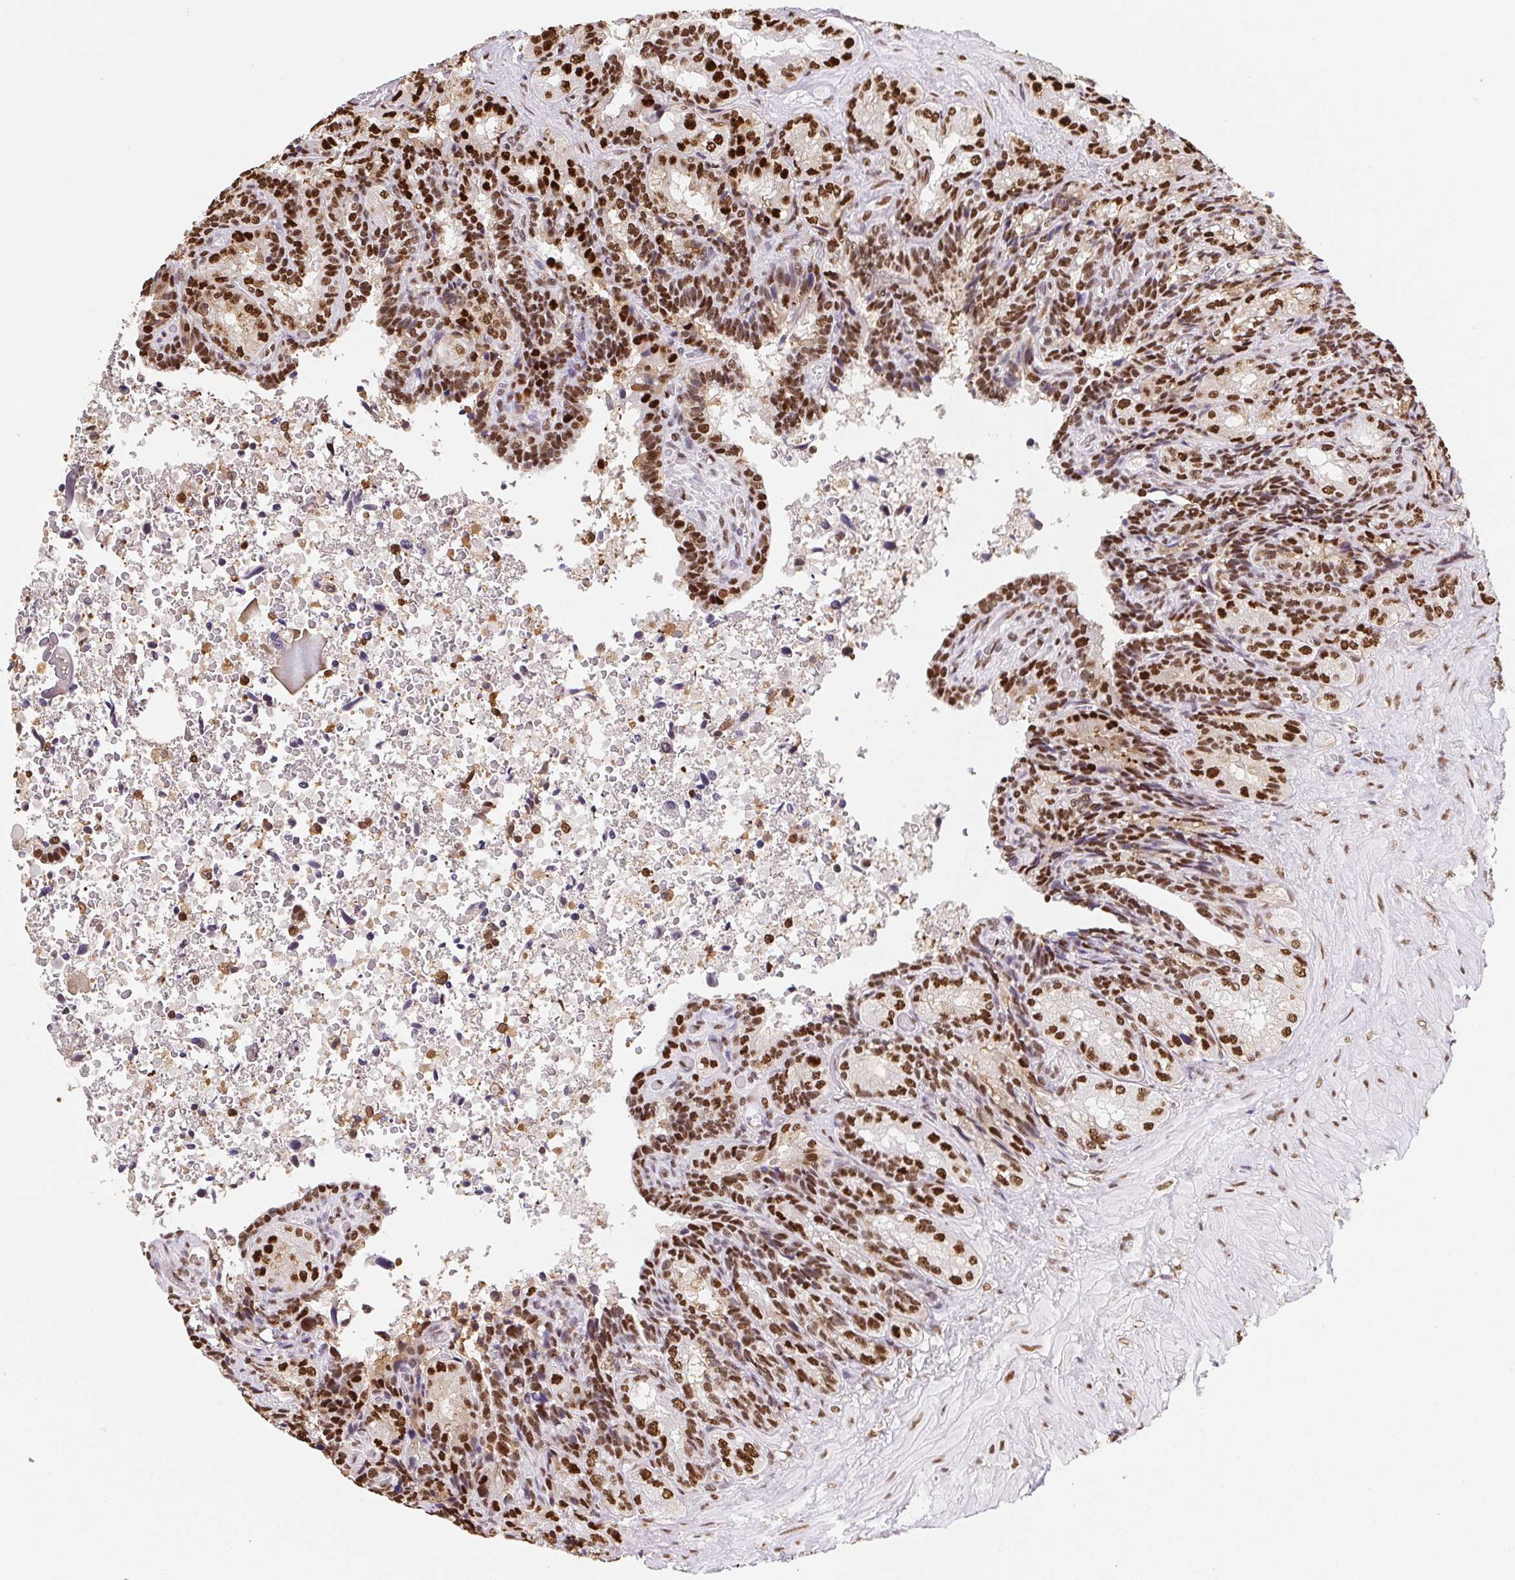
{"staining": {"intensity": "strong", "quantity": ">75%", "location": "nuclear"}, "tissue": "seminal vesicle", "cell_type": "Glandular cells", "image_type": "normal", "snomed": [{"axis": "morphology", "description": "Normal tissue, NOS"}, {"axis": "topography", "description": "Seminal veicle"}], "caption": "This histopathology image reveals immunohistochemistry (IHC) staining of normal human seminal vesicle, with high strong nuclear staining in about >75% of glandular cells.", "gene": "SETSIP", "patient": {"sex": "male", "age": 68}}